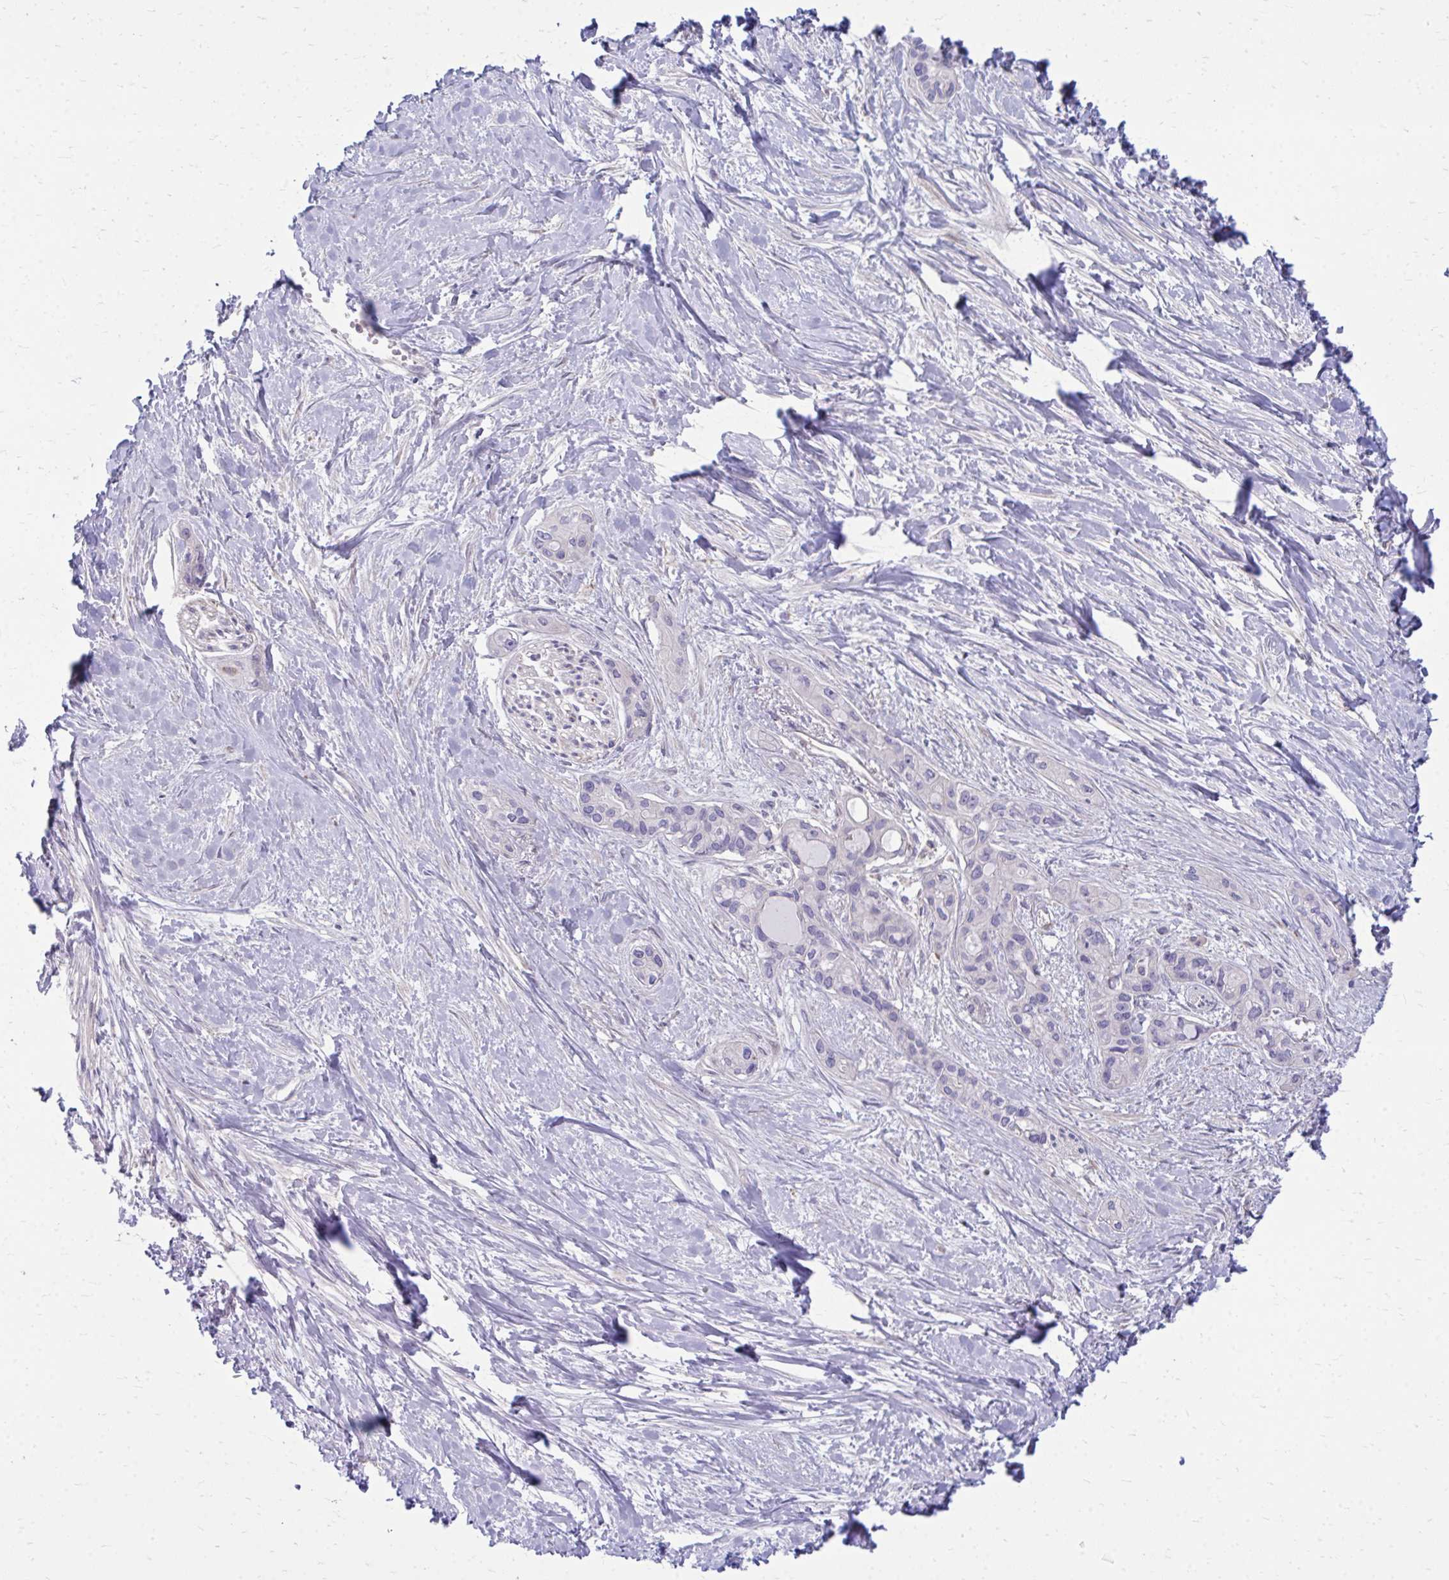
{"staining": {"intensity": "negative", "quantity": "none", "location": "none"}, "tissue": "pancreatic cancer", "cell_type": "Tumor cells", "image_type": "cancer", "snomed": [{"axis": "morphology", "description": "Adenocarcinoma, NOS"}, {"axis": "topography", "description": "Pancreas"}], "caption": "Immunohistochemical staining of human adenocarcinoma (pancreatic) exhibits no significant positivity in tumor cells.", "gene": "ASAP1", "patient": {"sex": "female", "age": 50}}